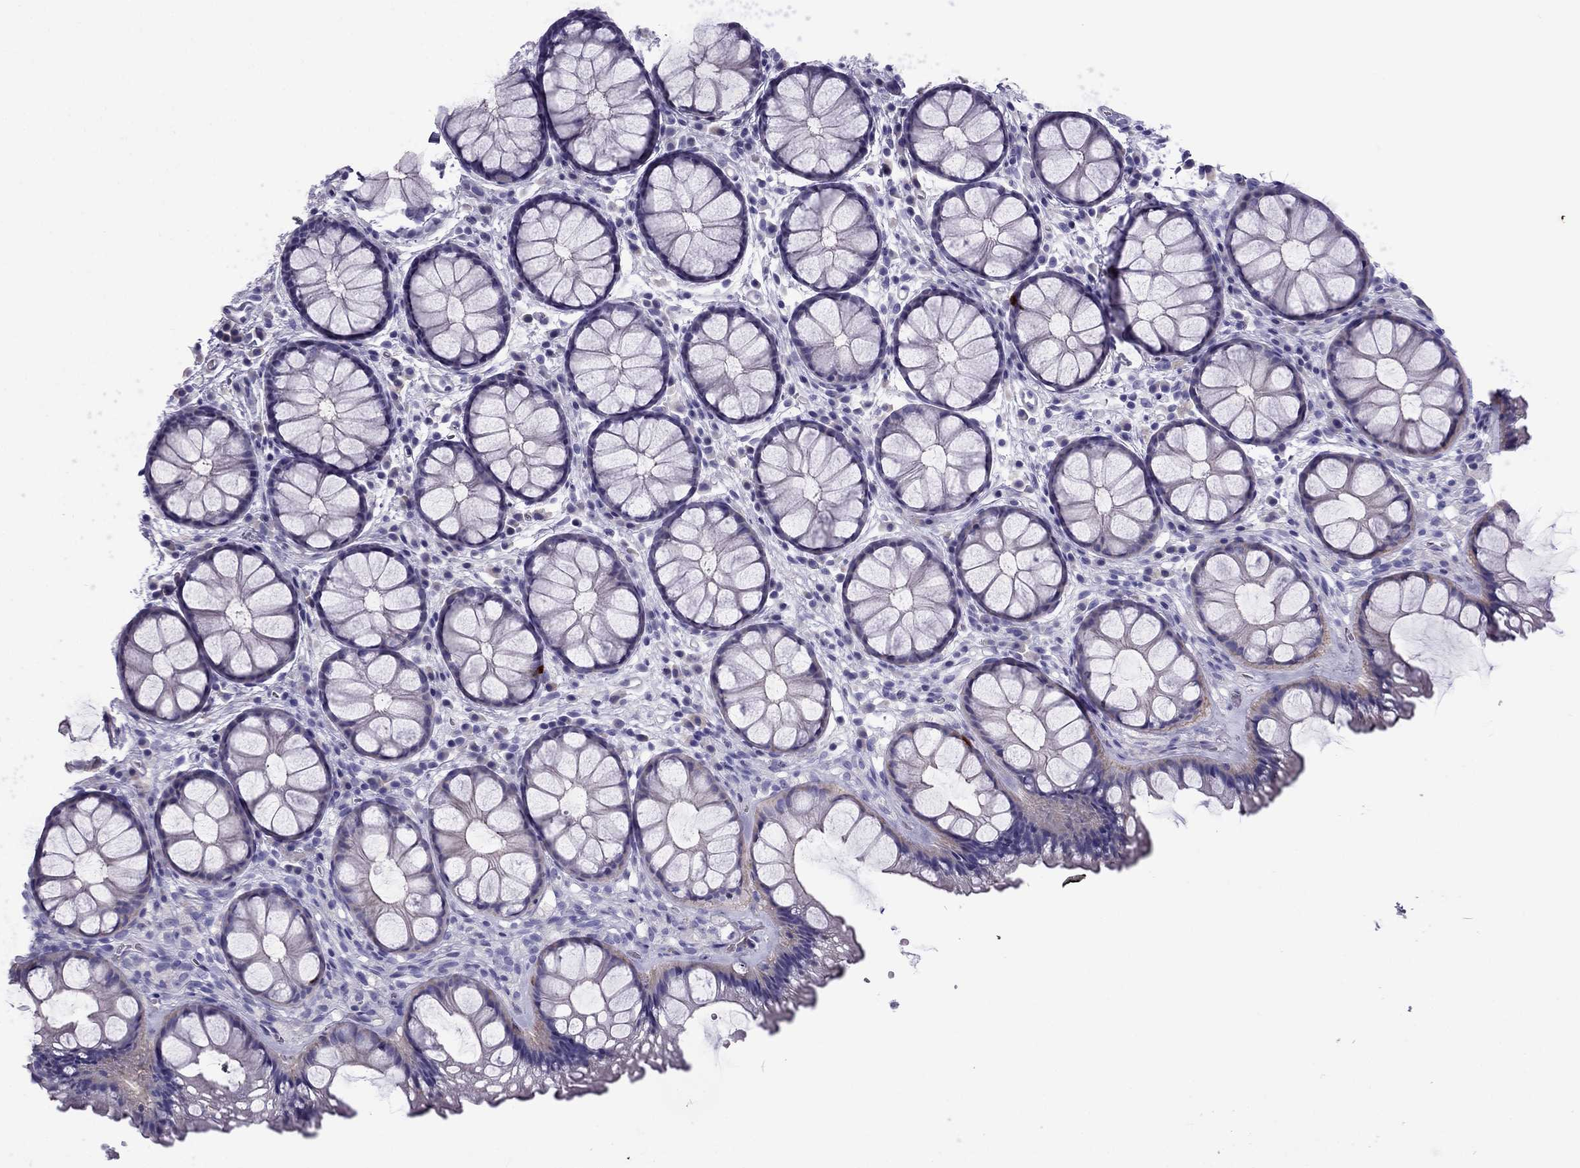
{"staining": {"intensity": "moderate", "quantity": "<25%", "location": "cytoplasmic/membranous"}, "tissue": "rectum", "cell_type": "Glandular cells", "image_type": "normal", "snomed": [{"axis": "morphology", "description": "Normal tissue, NOS"}, {"axis": "topography", "description": "Rectum"}], "caption": "Human rectum stained for a protein (brown) shows moderate cytoplasmic/membranous positive positivity in about <25% of glandular cells.", "gene": "MYL11", "patient": {"sex": "female", "age": 62}}